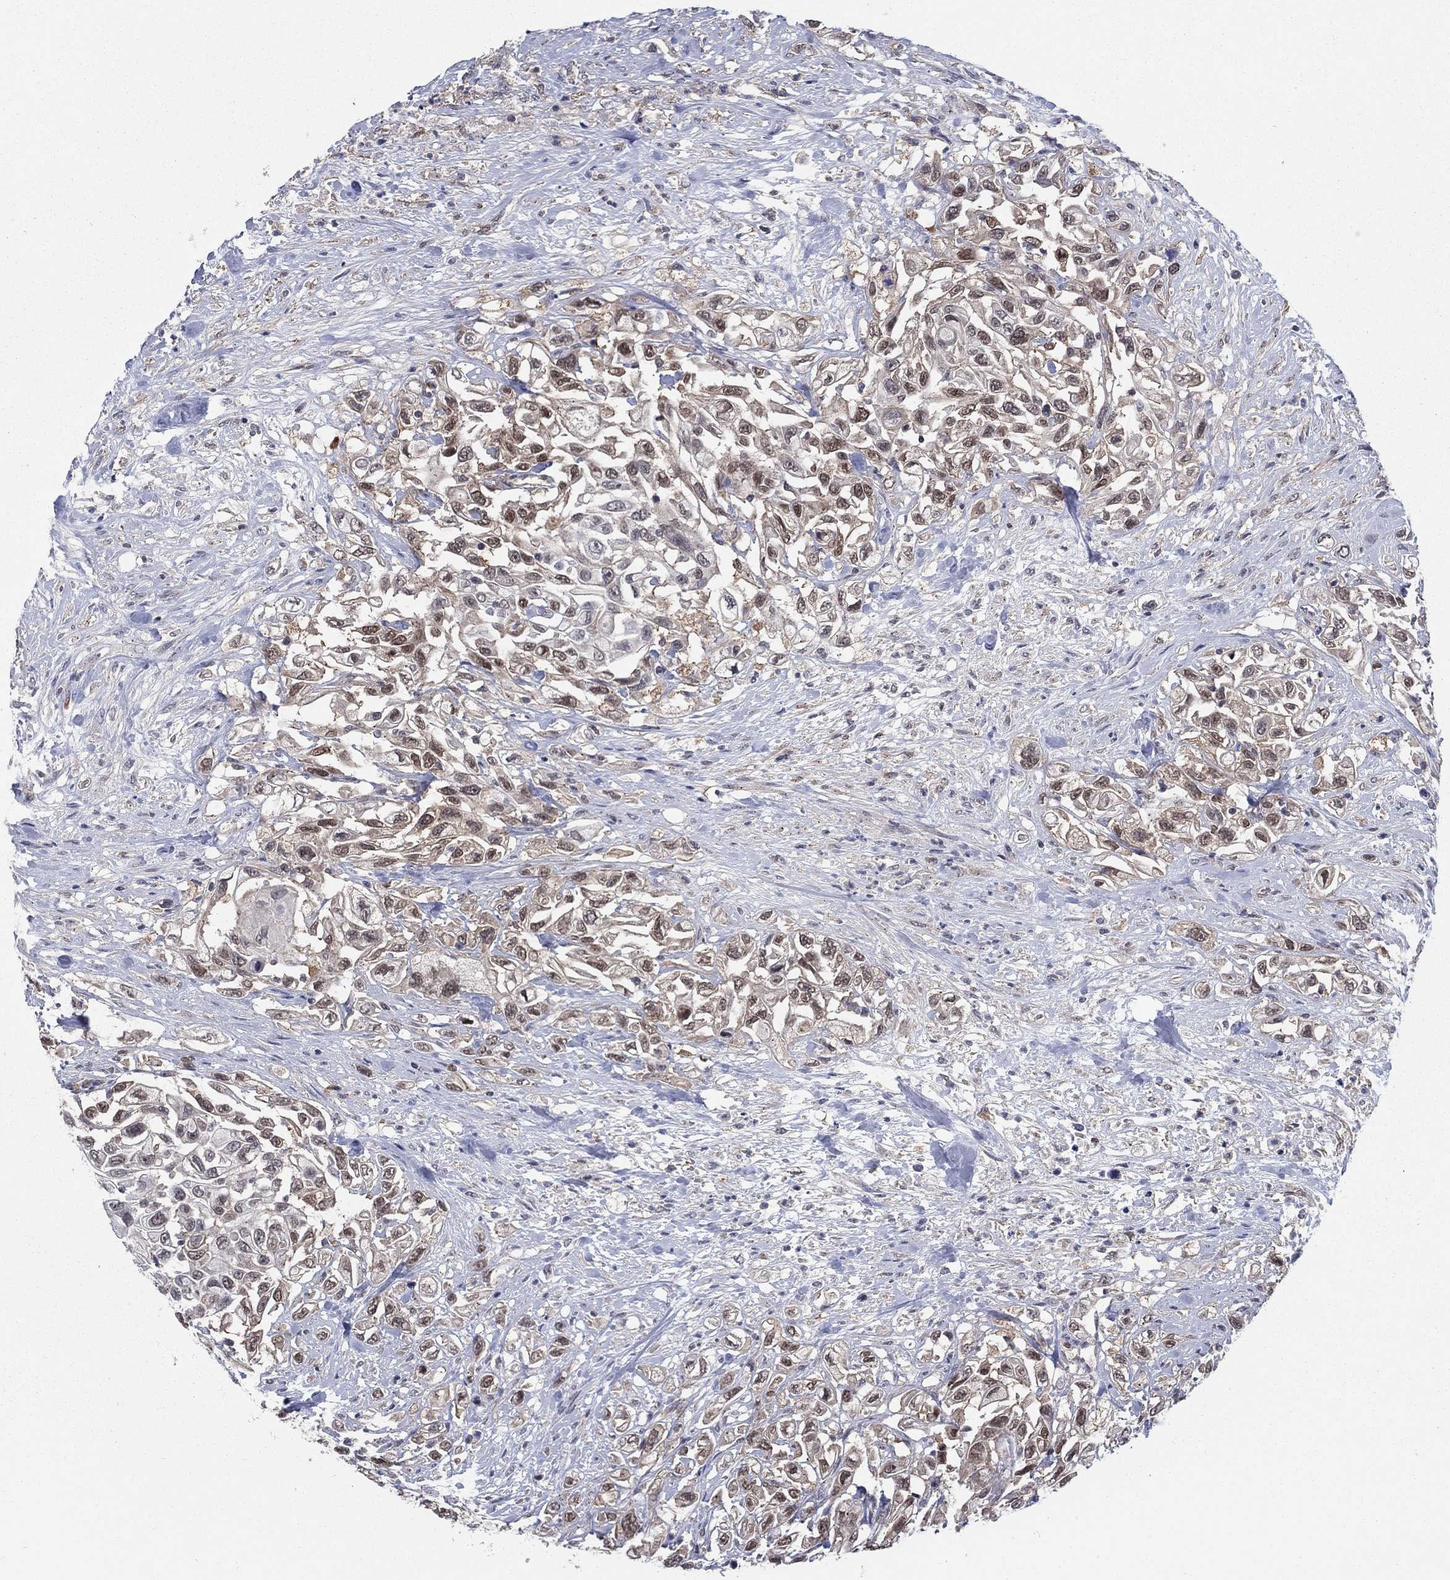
{"staining": {"intensity": "moderate", "quantity": "25%-75%", "location": "nuclear"}, "tissue": "urothelial cancer", "cell_type": "Tumor cells", "image_type": "cancer", "snomed": [{"axis": "morphology", "description": "Urothelial carcinoma, High grade"}, {"axis": "topography", "description": "Urinary bladder"}], "caption": "Protein staining reveals moderate nuclear expression in about 25%-75% of tumor cells in urothelial carcinoma (high-grade).", "gene": "SH3RF1", "patient": {"sex": "female", "age": 56}}